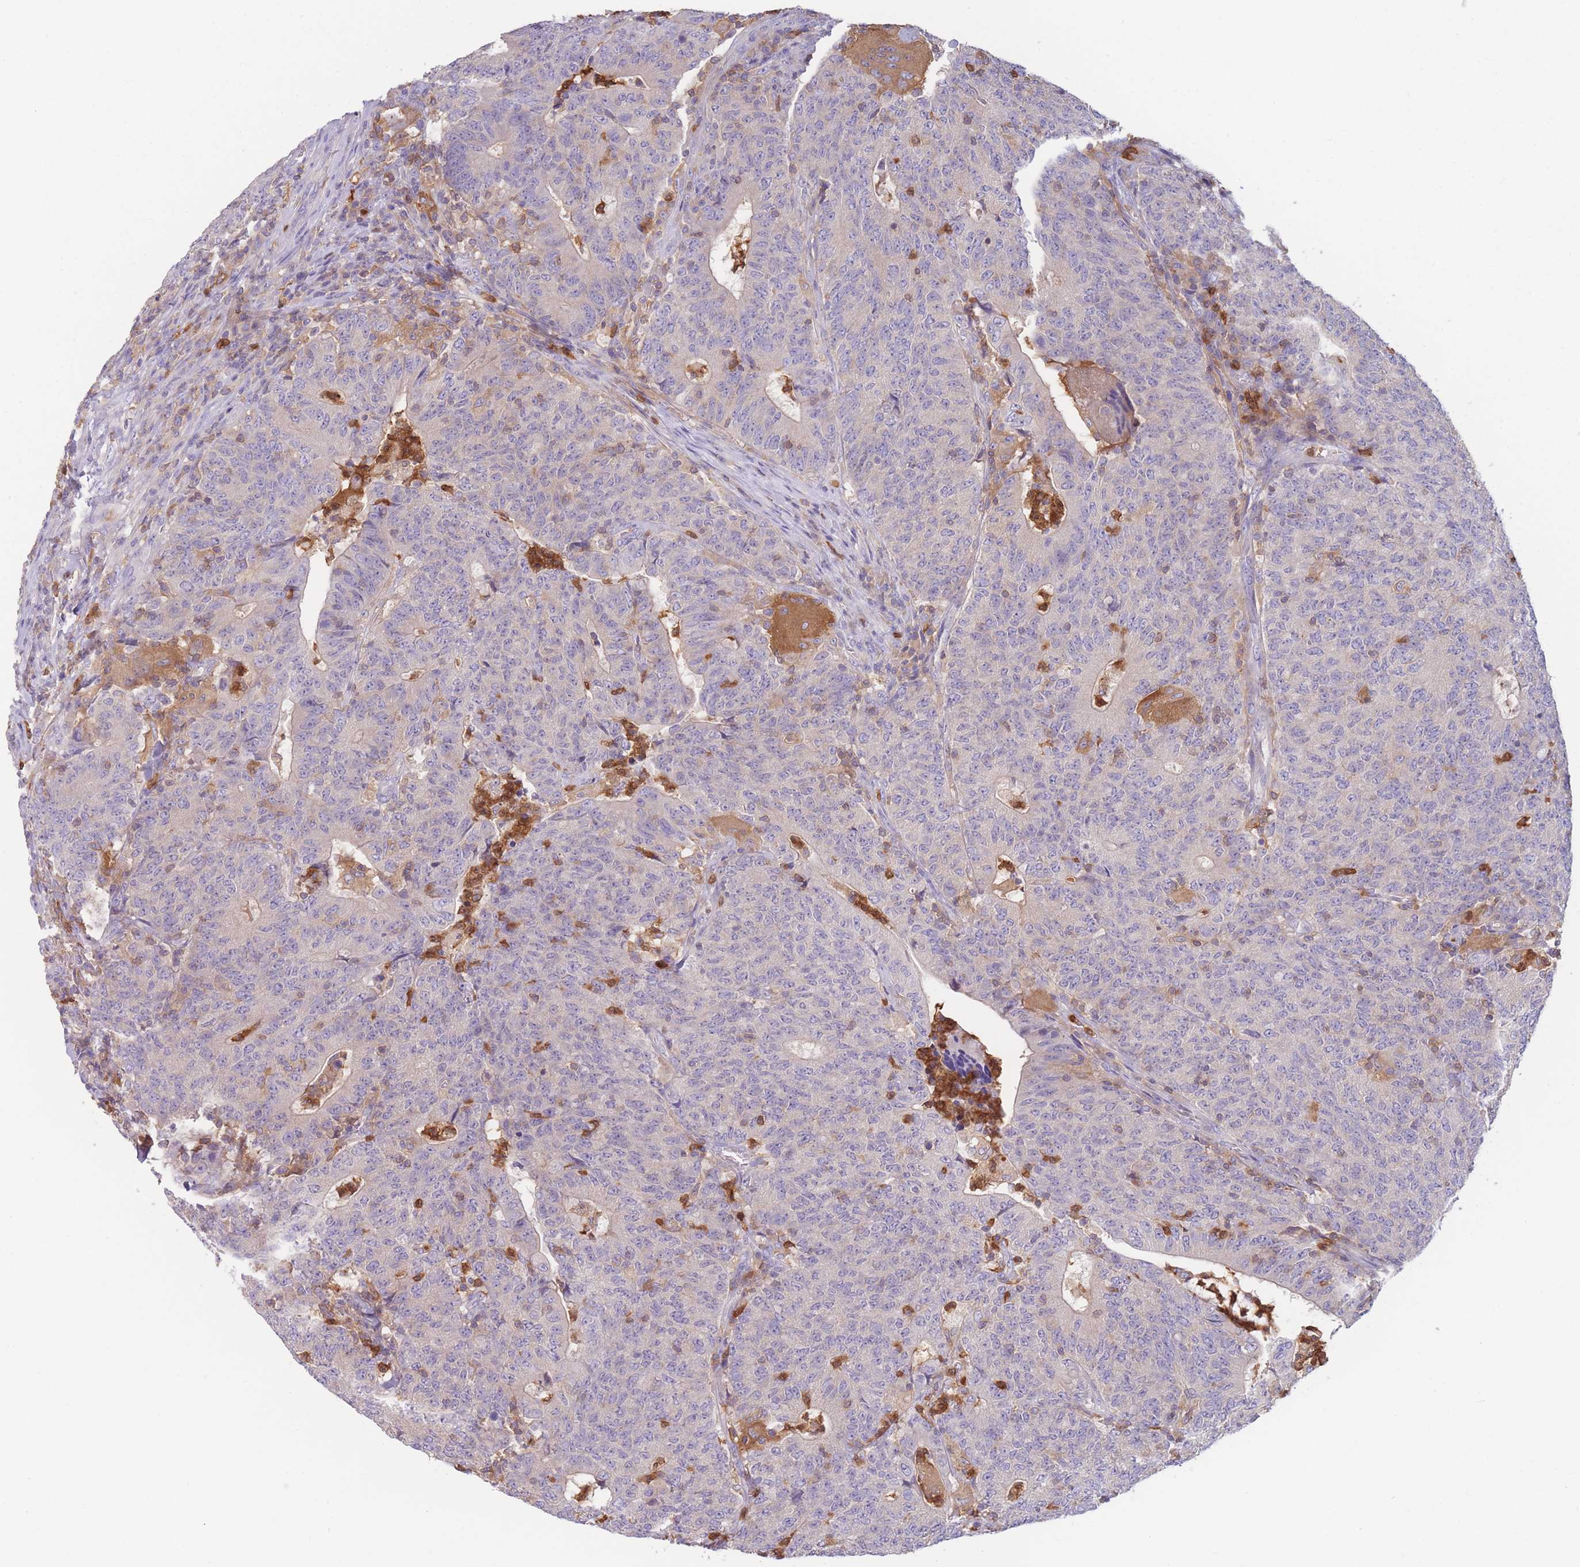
{"staining": {"intensity": "negative", "quantity": "none", "location": "none"}, "tissue": "colorectal cancer", "cell_type": "Tumor cells", "image_type": "cancer", "snomed": [{"axis": "morphology", "description": "Adenocarcinoma, NOS"}, {"axis": "topography", "description": "Colon"}], "caption": "An image of human adenocarcinoma (colorectal) is negative for staining in tumor cells.", "gene": "ST3GAL4", "patient": {"sex": "female", "age": 75}}